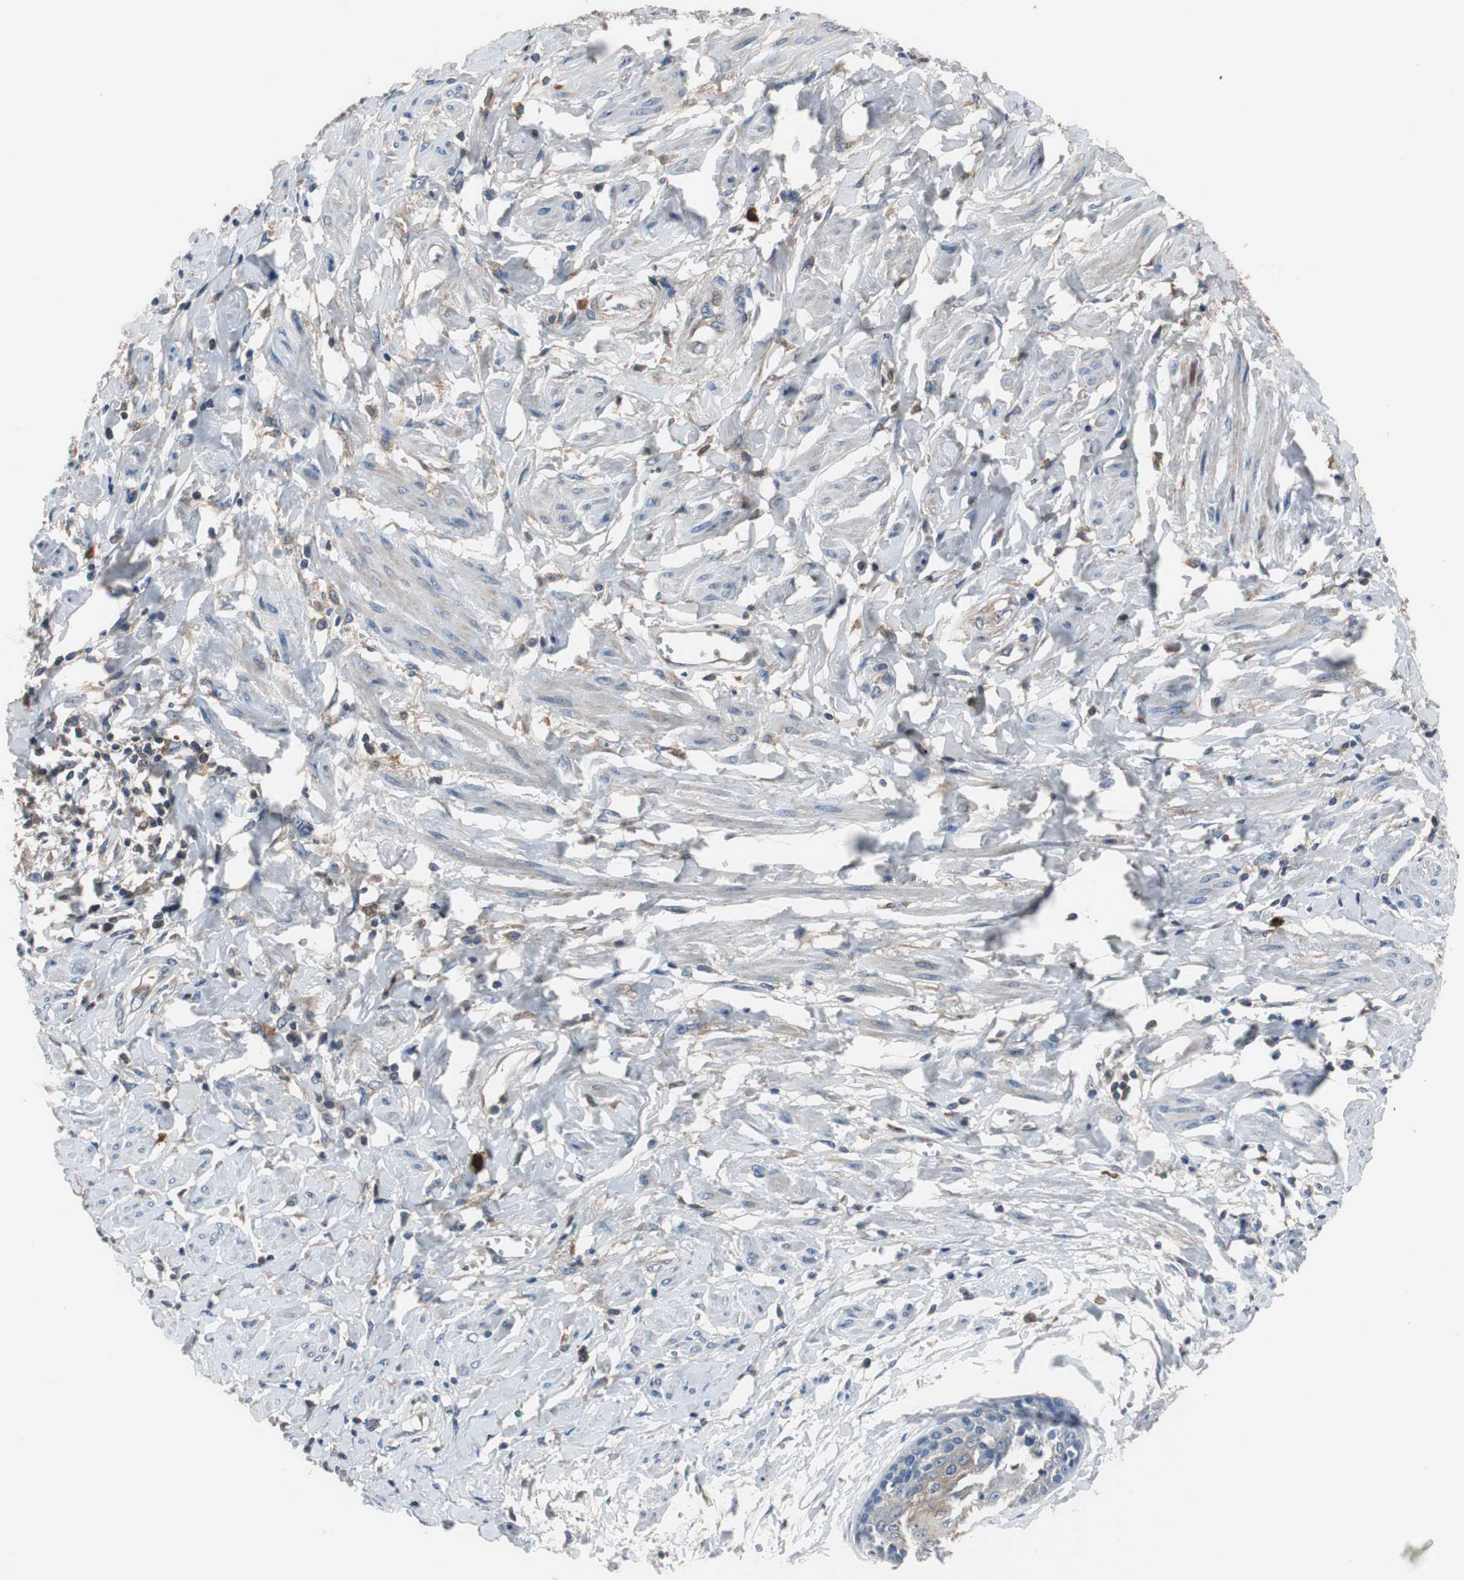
{"staining": {"intensity": "weak", "quantity": "25%-75%", "location": "cytoplasmic/membranous"}, "tissue": "cervical cancer", "cell_type": "Tumor cells", "image_type": "cancer", "snomed": [{"axis": "morphology", "description": "Squamous cell carcinoma, NOS"}, {"axis": "topography", "description": "Cervix"}], "caption": "Cervical cancer tissue reveals weak cytoplasmic/membranous positivity in approximately 25%-75% of tumor cells, visualized by immunohistochemistry.", "gene": "SORT1", "patient": {"sex": "female", "age": 57}}